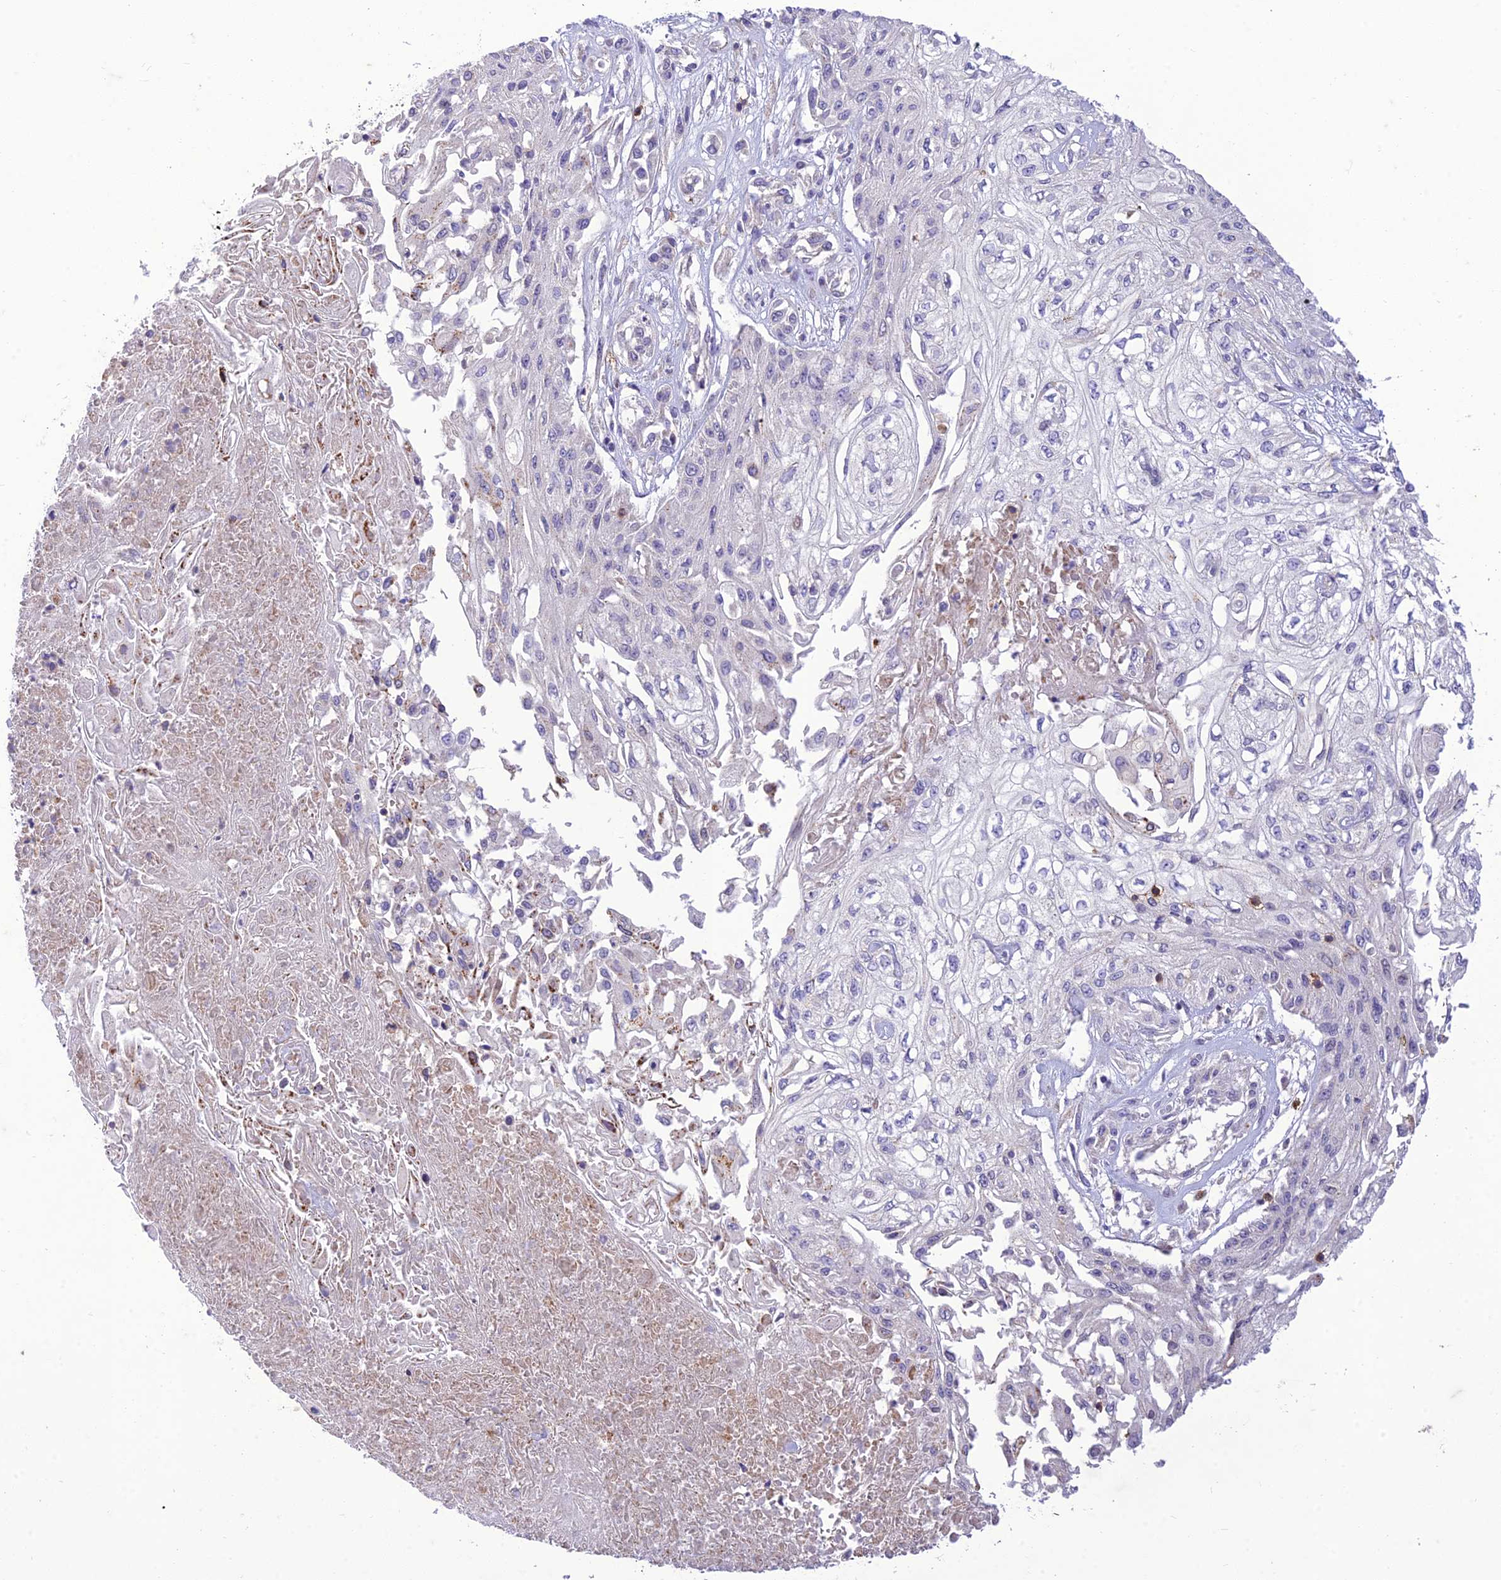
{"staining": {"intensity": "negative", "quantity": "none", "location": "none"}, "tissue": "skin cancer", "cell_type": "Tumor cells", "image_type": "cancer", "snomed": [{"axis": "morphology", "description": "Squamous cell carcinoma, NOS"}, {"axis": "morphology", "description": "Squamous cell carcinoma, metastatic, NOS"}, {"axis": "topography", "description": "Skin"}, {"axis": "topography", "description": "Lymph node"}], "caption": "A photomicrograph of skin metastatic squamous cell carcinoma stained for a protein exhibits no brown staining in tumor cells.", "gene": "ITGAE", "patient": {"sex": "male", "age": 75}}